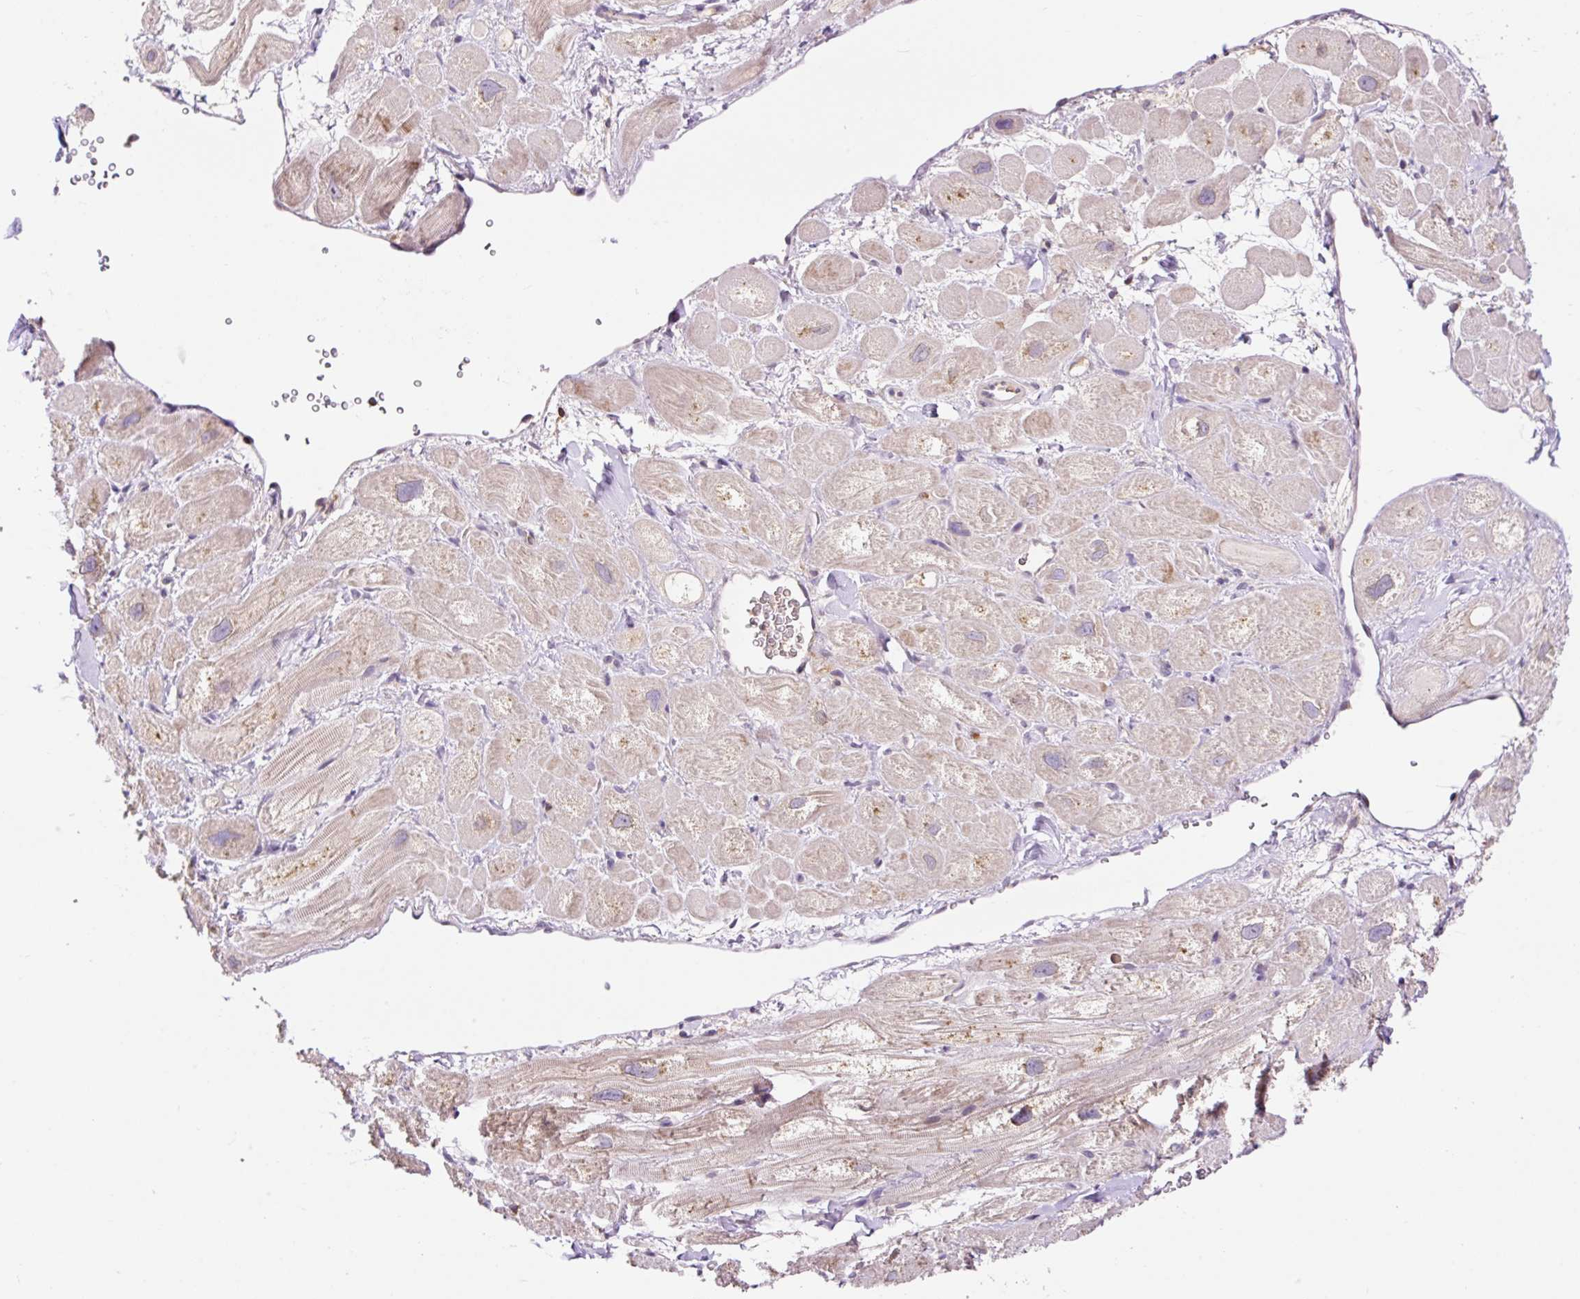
{"staining": {"intensity": "weak", "quantity": "25%-75%", "location": "cytoplasmic/membranous"}, "tissue": "heart muscle", "cell_type": "Cardiomyocytes", "image_type": "normal", "snomed": [{"axis": "morphology", "description": "Normal tissue, NOS"}, {"axis": "topography", "description": "Heart"}], "caption": "The micrograph reveals a brown stain indicating the presence of a protein in the cytoplasmic/membranous of cardiomyocytes in heart muscle. Using DAB (brown) and hematoxylin (blue) stains, captured at high magnification using brightfield microscopy.", "gene": "CARD11", "patient": {"sex": "male", "age": 49}}